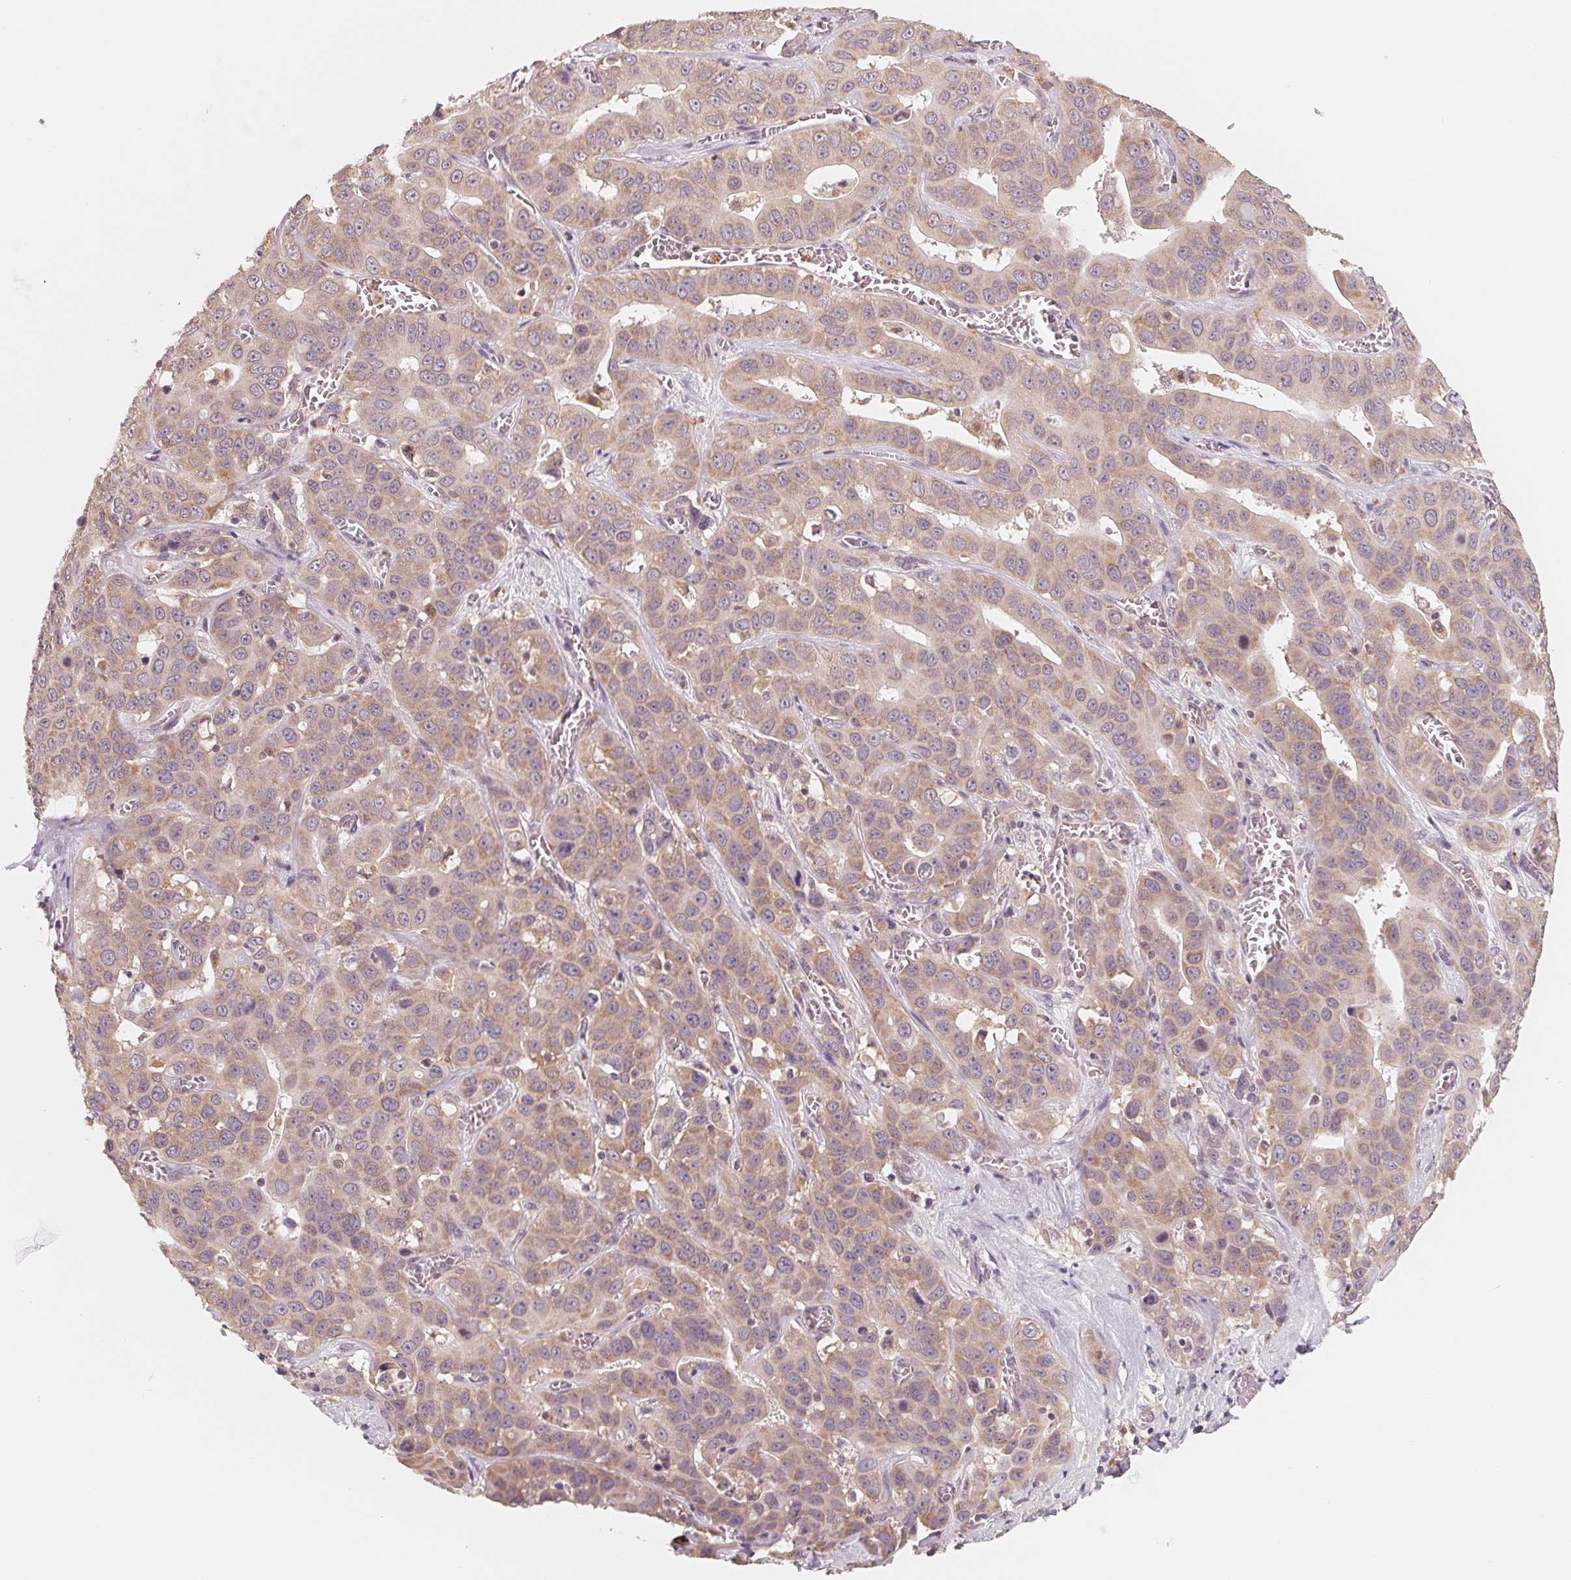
{"staining": {"intensity": "weak", "quantity": ">75%", "location": "cytoplasmic/membranous"}, "tissue": "liver cancer", "cell_type": "Tumor cells", "image_type": "cancer", "snomed": [{"axis": "morphology", "description": "Cholangiocarcinoma"}, {"axis": "topography", "description": "Liver"}], "caption": "Weak cytoplasmic/membranous protein expression is present in approximately >75% of tumor cells in liver cholangiocarcinoma. Nuclei are stained in blue.", "gene": "GIGYF2", "patient": {"sex": "female", "age": 52}}